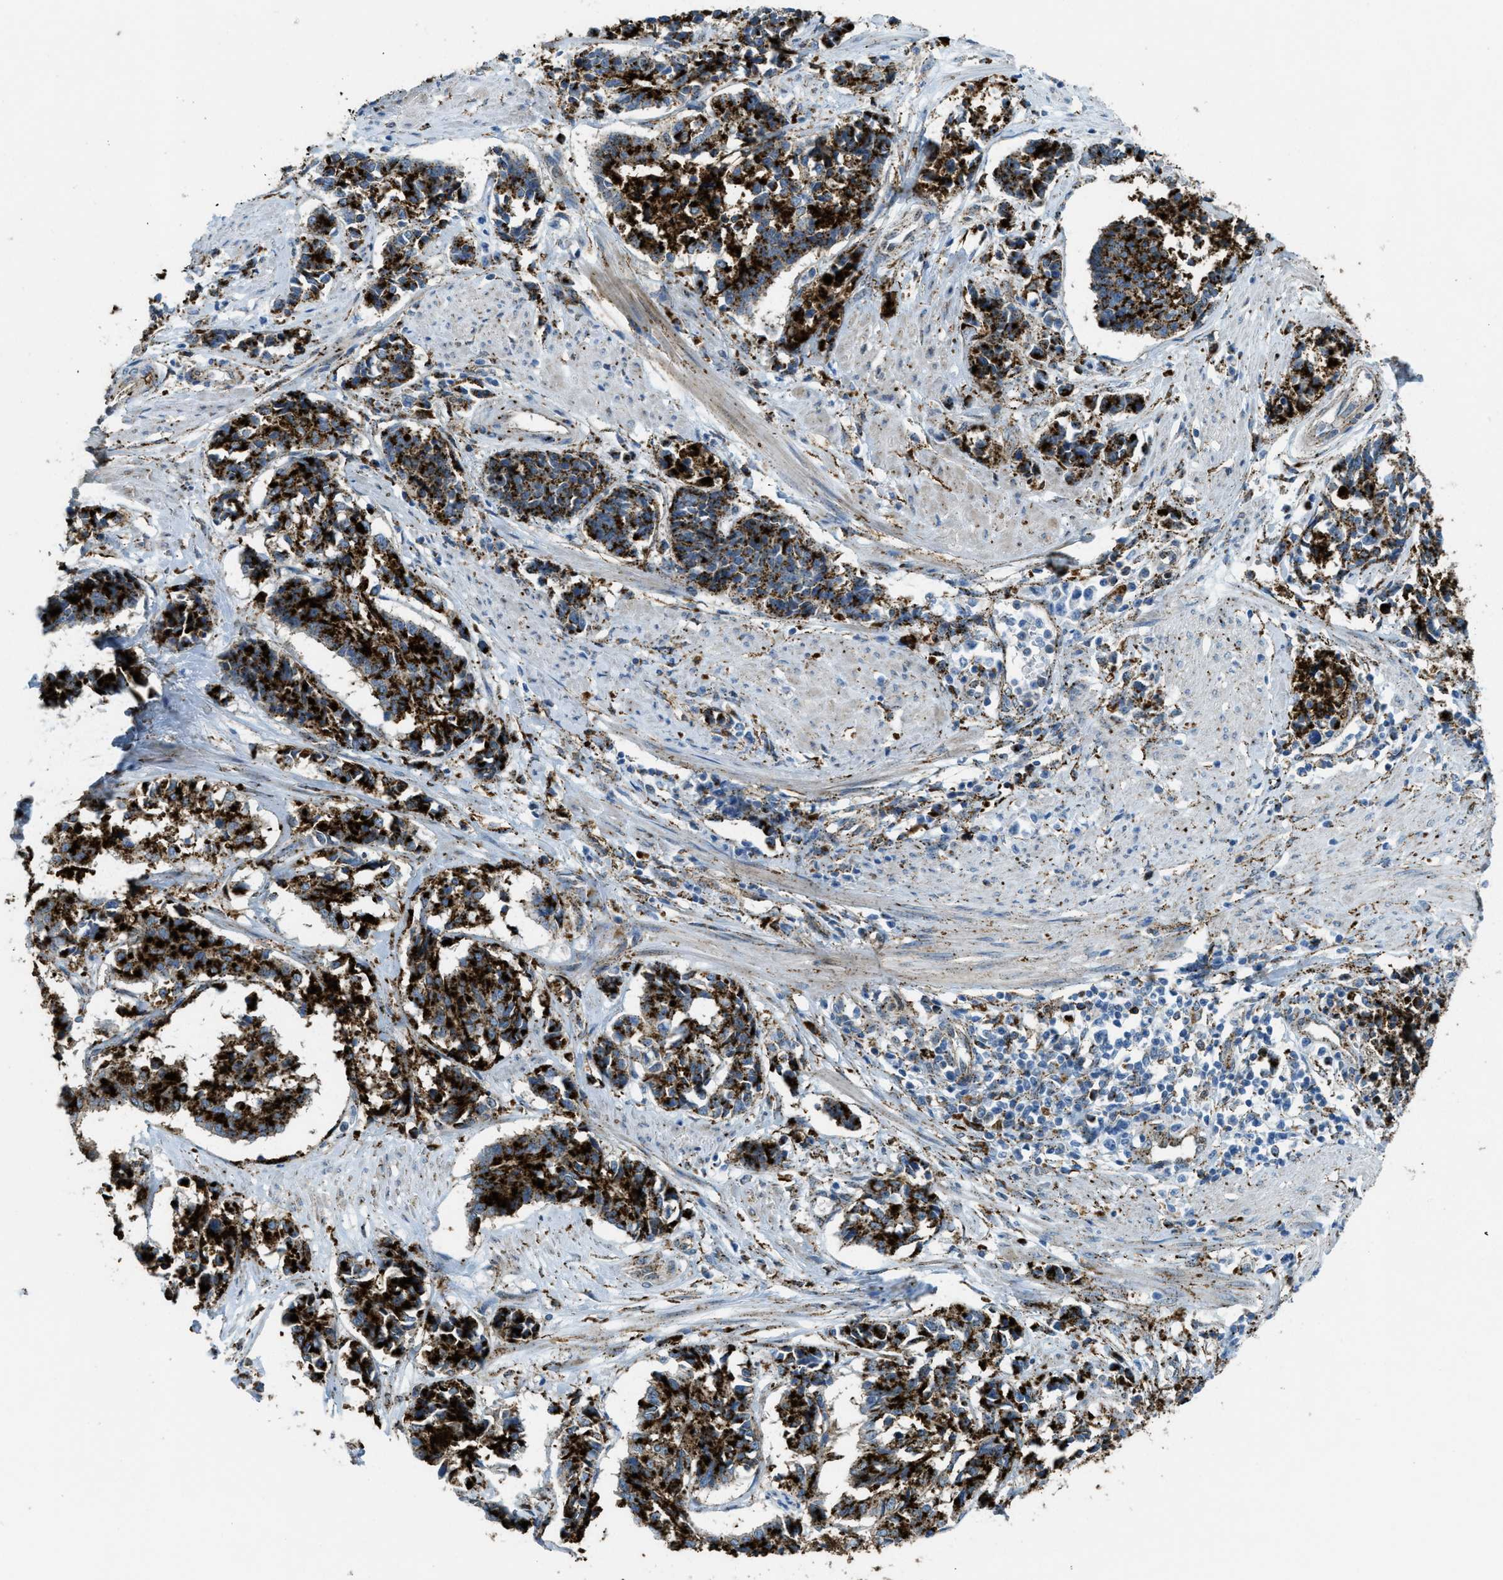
{"staining": {"intensity": "strong", "quantity": ">75%", "location": "cytoplasmic/membranous"}, "tissue": "cervical cancer", "cell_type": "Tumor cells", "image_type": "cancer", "snomed": [{"axis": "morphology", "description": "Squamous cell carcinoma, NOS"}, {"axis": "topography", "description": "Cervix"}], "caption": "Immunohistochemical staining of human cervical squamous cell carcinoma demonstrates high levels of strong cytoplasmic/membranous expression in approximately >75% of tumor cells. (DAB IHC, brown staining for protein, blue staining for nuclei).", "gene": "SCARB2", "patient": {"sex": "female", "age": 35}}